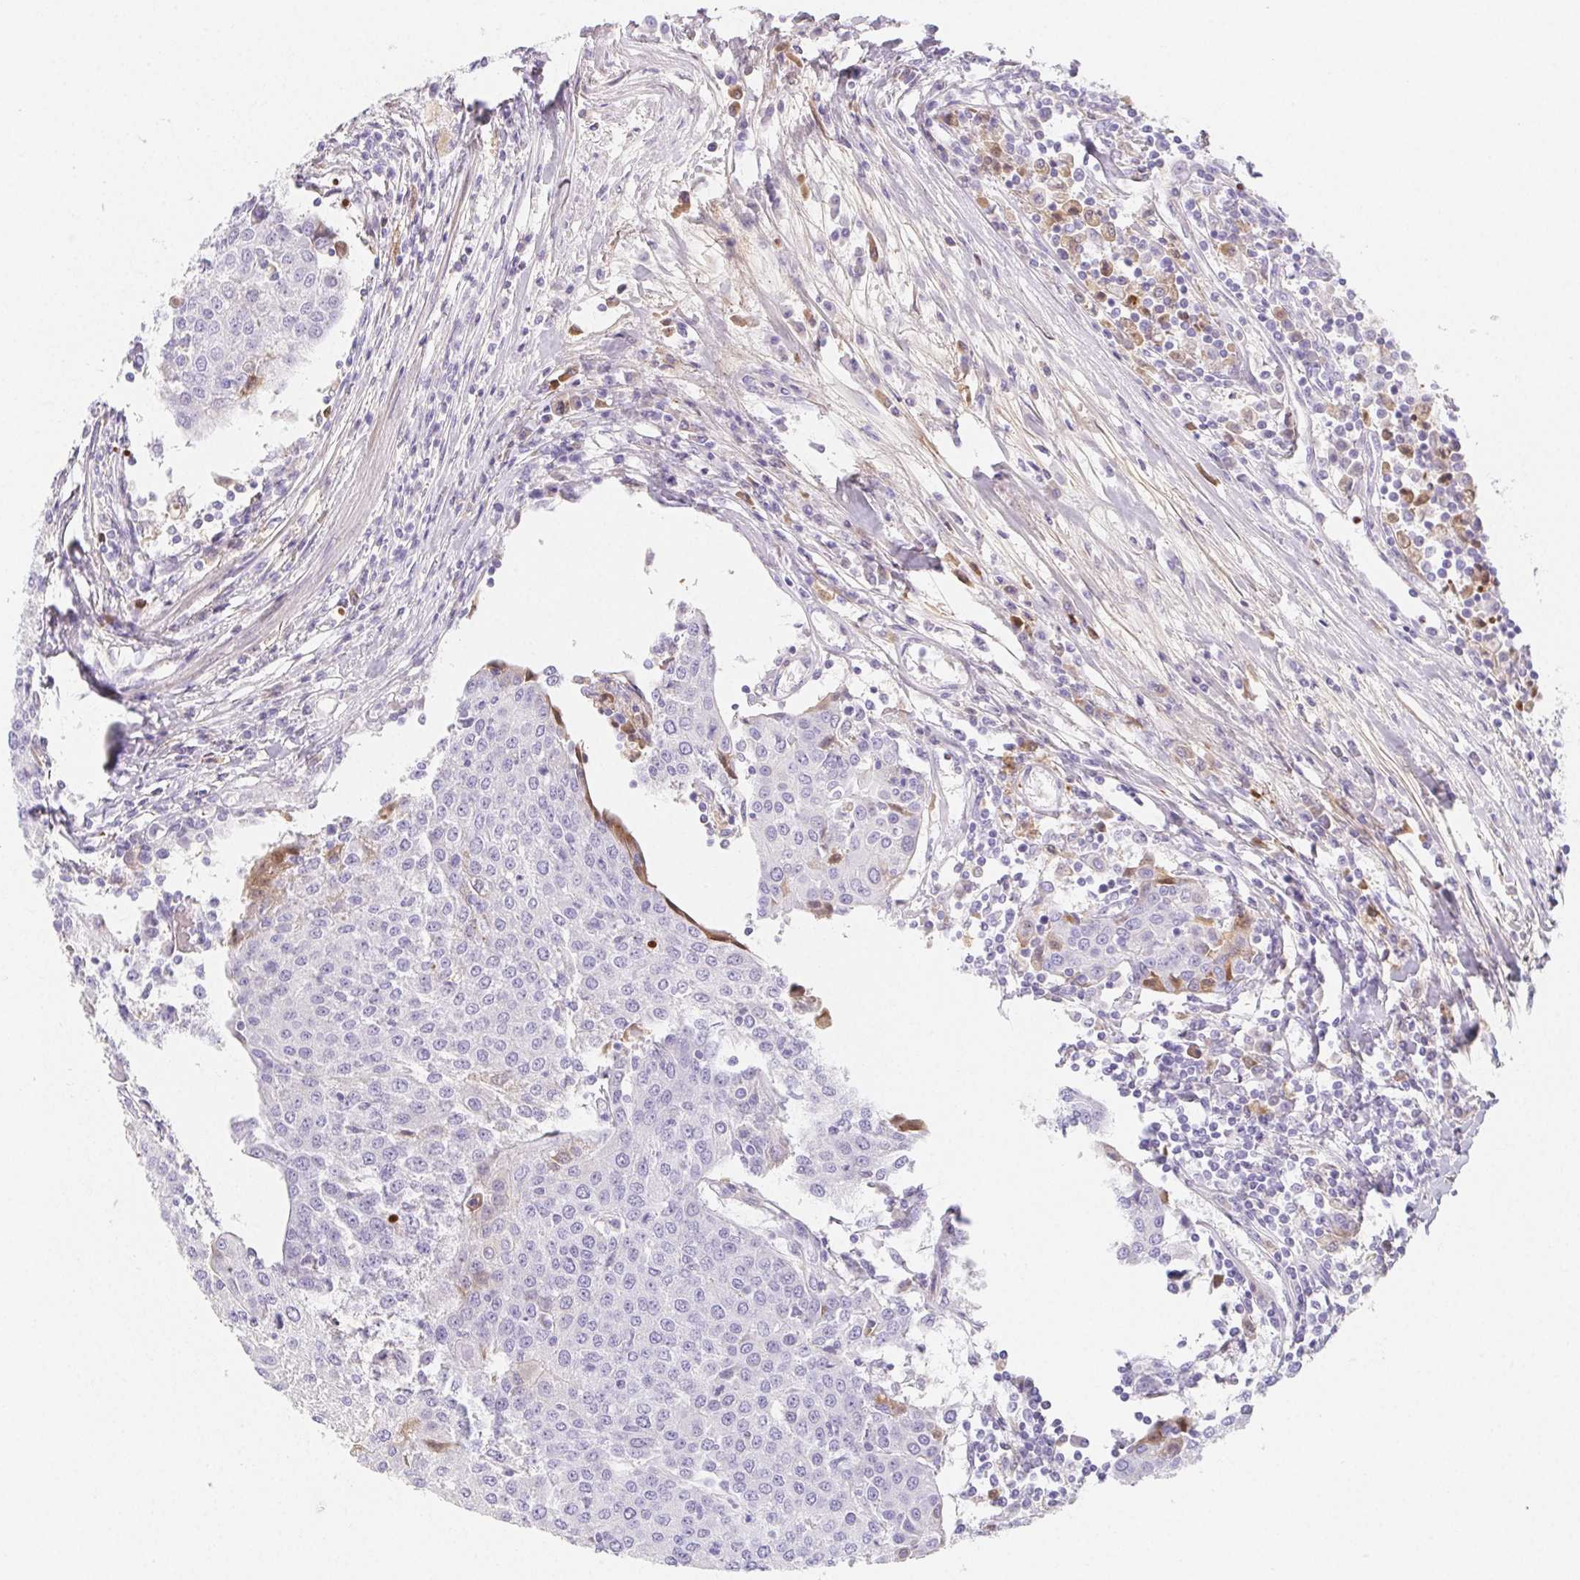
{"staining": {"intensity": "negative", "quantity": "none", "location": "none"}, "tissue": "urothelial cancer", "cell_type": "Tumor cells", "image_type": "cancer", "snomed": [{"axis": "morphology", "description": "Urothelial carcinoma, High grade"}, {"axis": "topography", "description": "Urinary bladder"}], "caption": "Immunohistochemistry (IHC) micrograph of urothelial cancer stained for a protein (brown), which reveals no positivity in tumor cells.", "gene": "ITIH2", "patient": {"sex": "female", "age": 85}}